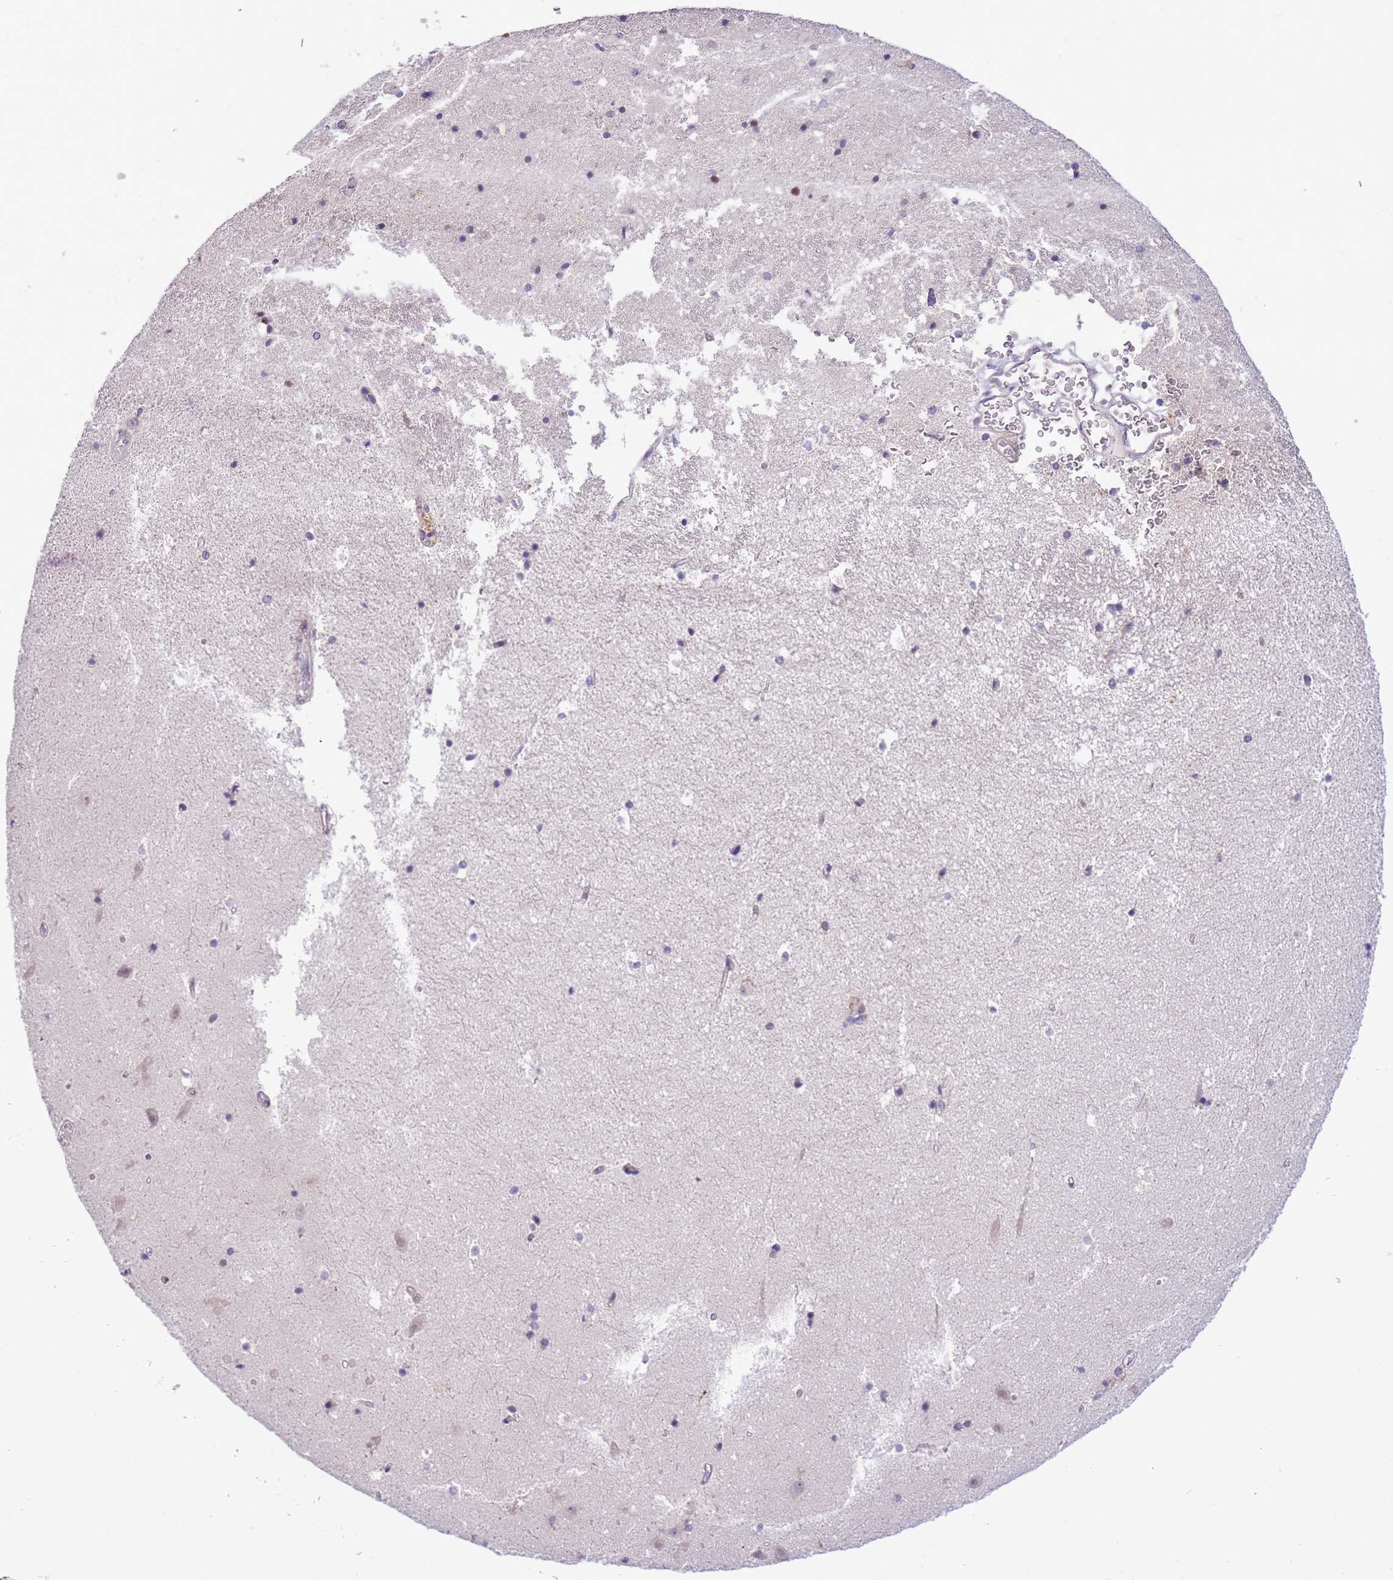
{"staining": {"intensity": "negative", "quantity": "none", "location": "none"}, "tissue": "hippocampus", "cell_type": "Glial cells", "image_type": "normal", "snomed": [{"axis": "morphology", "description": "Normal tissue, NOS"}, {"axis": "topography", "description": "Hippocampus"}], "caption": "Glial cells are negative for brown protein staining in benign hippocampus. (Brightfield microscopy of DAB (3,3'-diaminobenzidine) immunohistochemistry at high magnification).", "gene": "MAGEF1", "patient": {"sex": "female", "age": 52}}